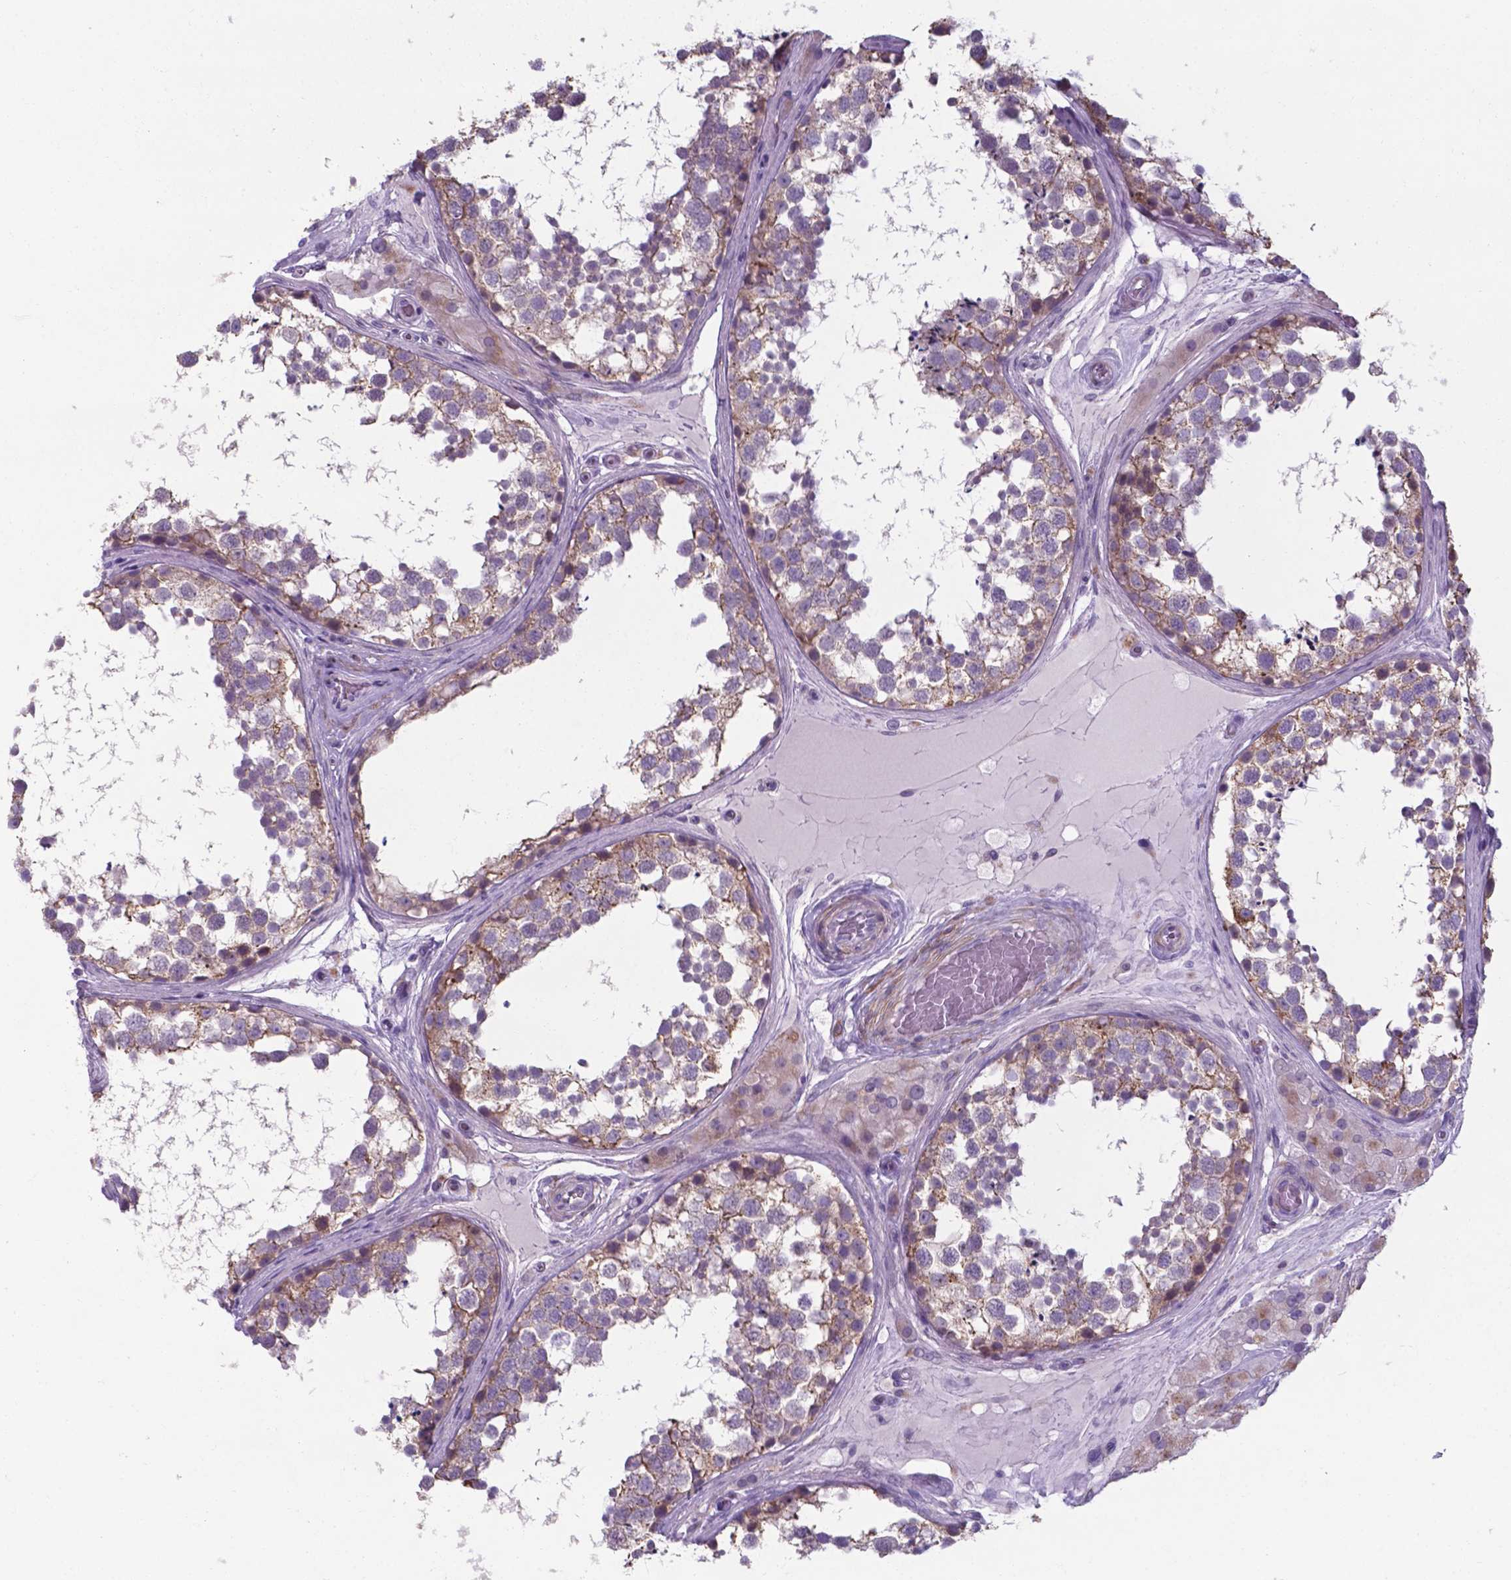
{"staining": {"intensity": "weak", "quantity": "25%-75%", "location": "cytoplasmic/membranous"}, "tissue": "testis", "cell_type": "Cells in seminiferous ducts", "image_type": "normal", "snomed": [{"axis": "morphology", "description": "Normal tissue, NOS"}, {"axis": "morphology", "description": "Seminoma, NOS"}, {"axis": "topography", "description": "Testis"}], "caption": "A micrograph of testis stained for a protein displays weak cytoplasmic/membranous brown staining in cells in seminiferous ducts. (Stains: DAB in brown, nuclei in blue, Microscopy: brightfield microscopy at high magnification).", "gene": "AP5B1", "patient": {"sex": "male", "age": 65}}